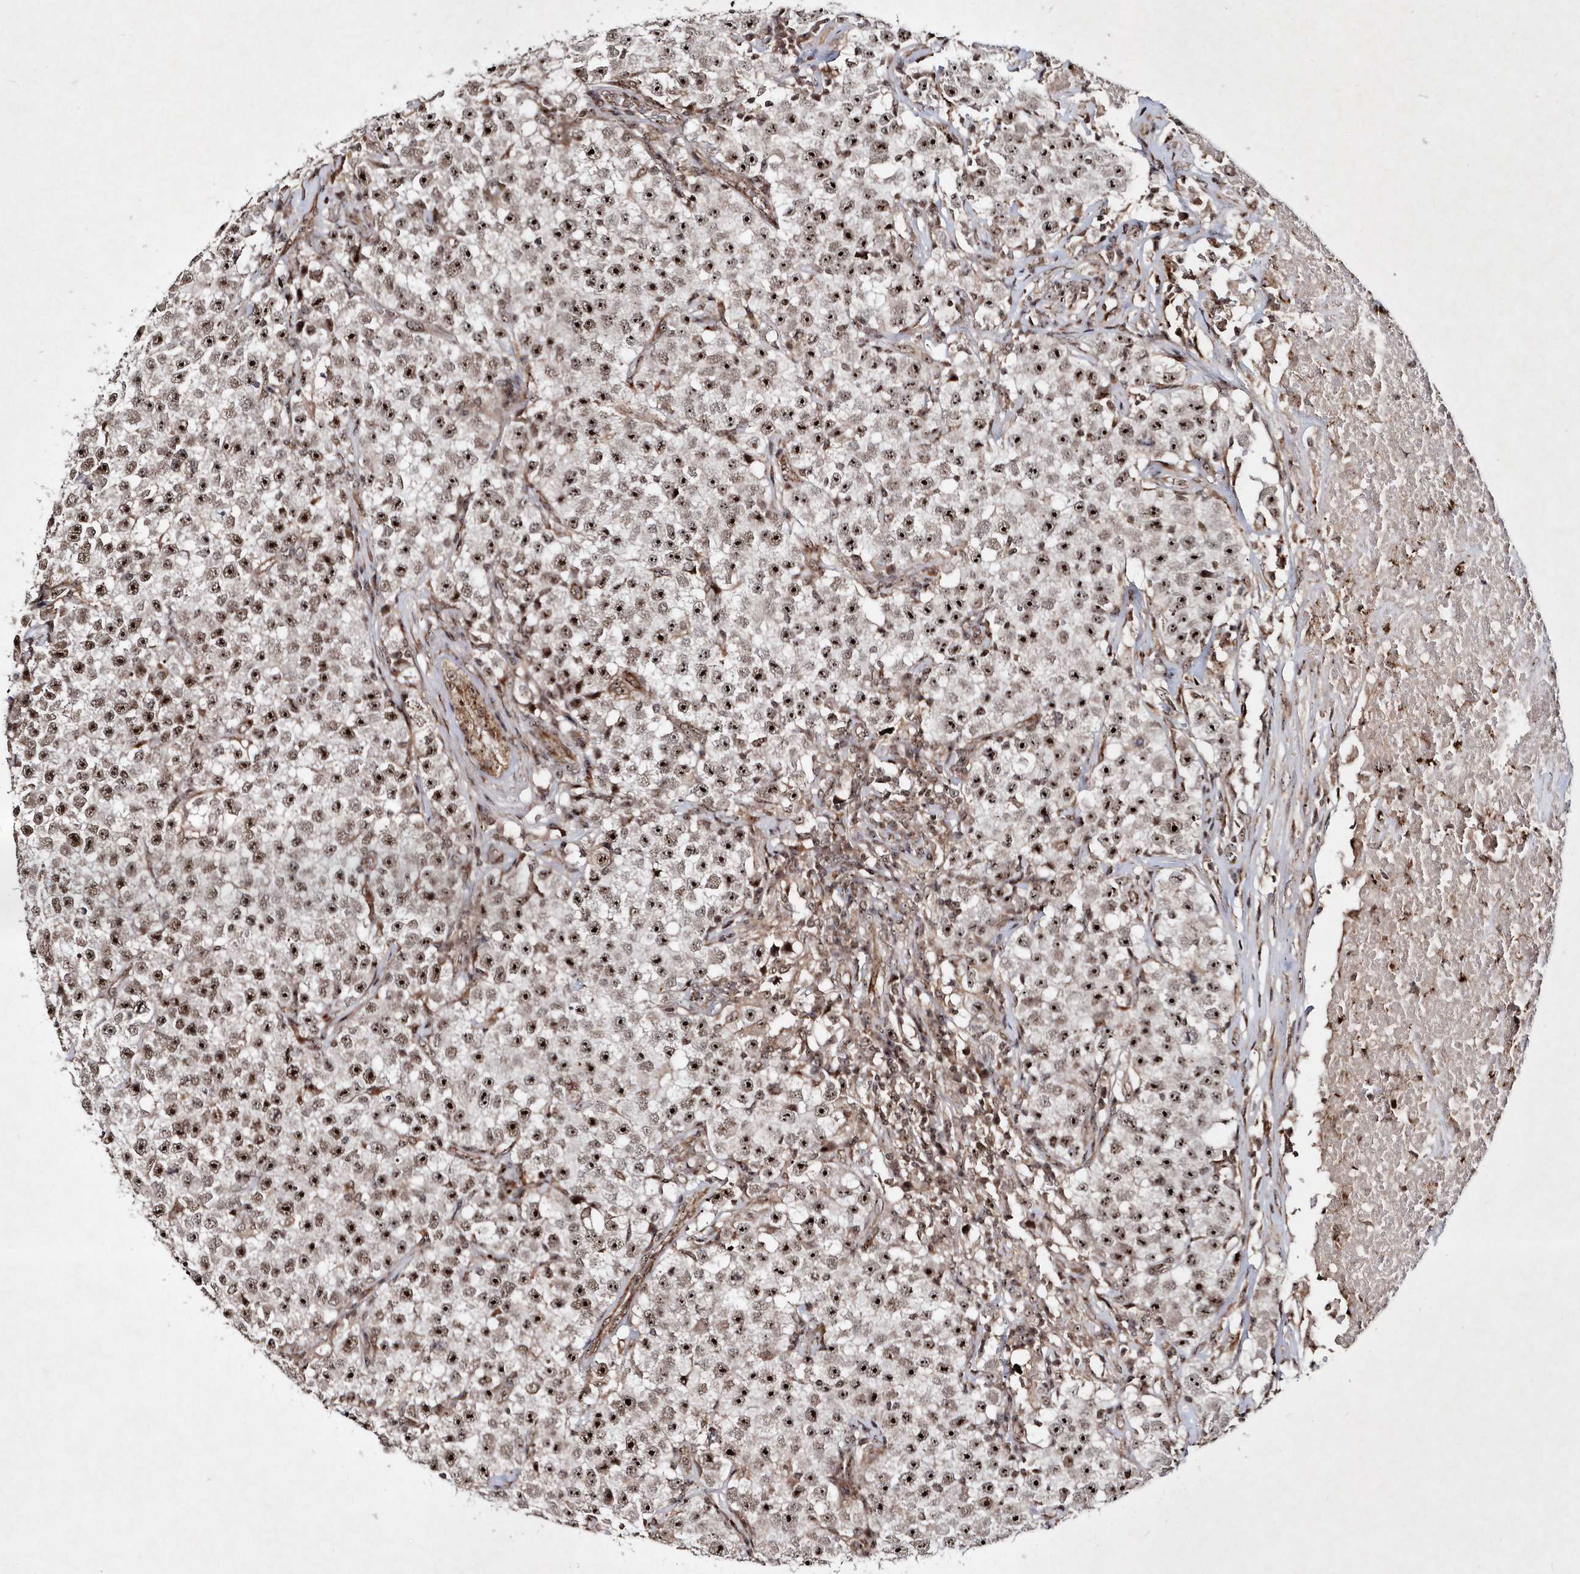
{"staining": {"intensity": "strong", "quantity": ">75%", "location": "nuclear"}, "tissue": "testis cancer", "cell_type": "Tumor cells", "image_type": "cancer", "snomed": [{"axis": "morphology", "description": "Seminoma, NOS"}, {"axis": "topography", "description": "Testis"}], "caption": "Immunohistochemical staining of human testis cancer shows high levels of strong nuclear protein expression in approximately >75% of tumor cells.", "gene": "SOWAHB", "patient": {"sex": "male", "age": 22}}